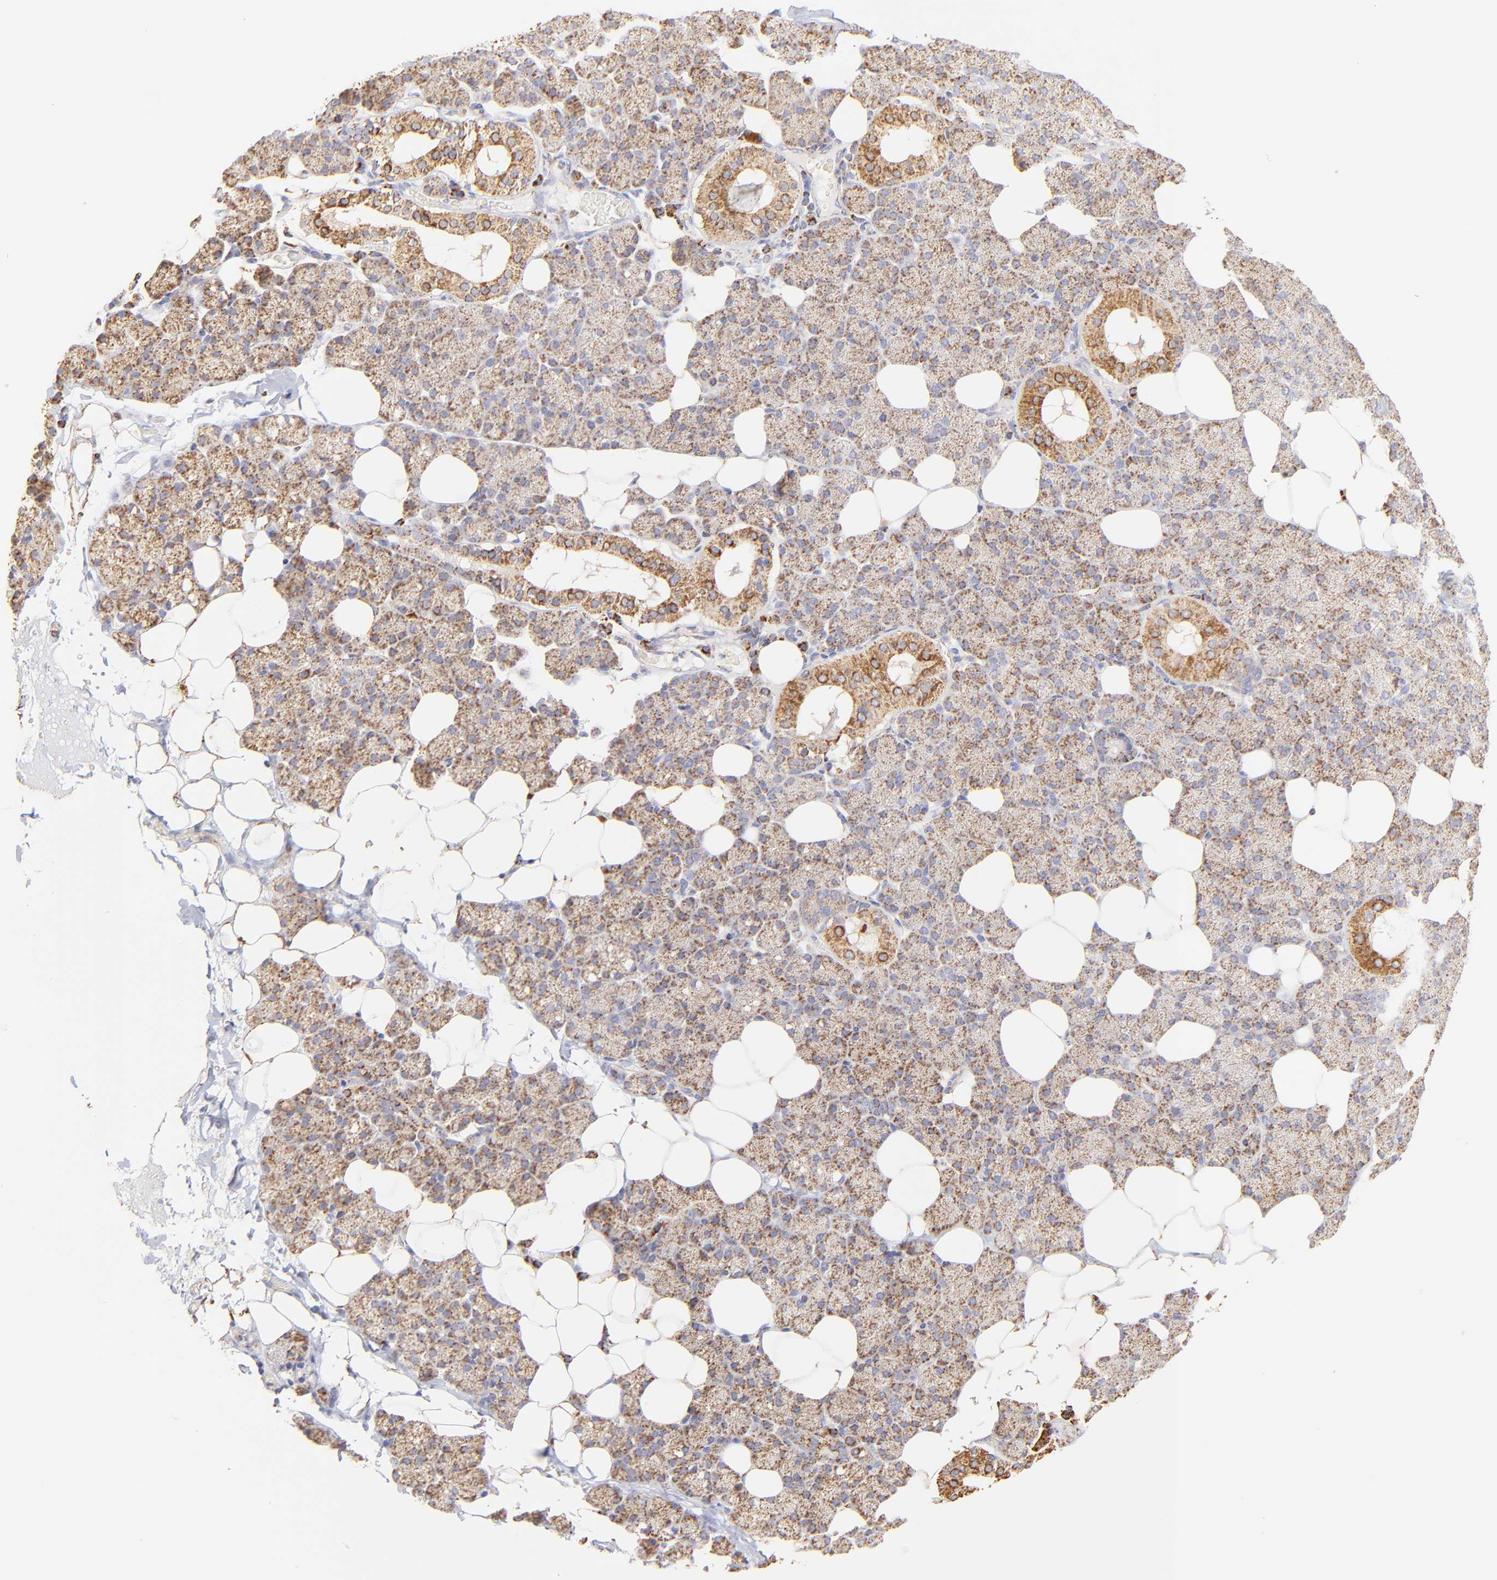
{"staining": {"intensity": "moderate", "quantity": "25%-75%", "location": "cytoplasmic/membranous"}, "tissue": "salivary gland", "cell_type": "Glandular cells", "image_type": "normal", "snomed": [{"axis": "morphology", "description": "Normal tissue, NOS"}, {"axis": "topography", "description": "Lymph node"}, {"axis": "topography", "description": "Salivary gland"}], "caption": "Immunohistochemistry (IHC) of normal human salivary gland demonstrates medium levels of moderate cytoplasmic/membranous staining in approximately 25%-75% of glandular cells. The staining is performed using DAB (3,3'-diaminobenzidine) brown chromogen to label protein expression. The nuclei are counter-stained blue using hematoxylin.", "gene": "ECH1", "patient": {"sex": "male", "age": 8}}